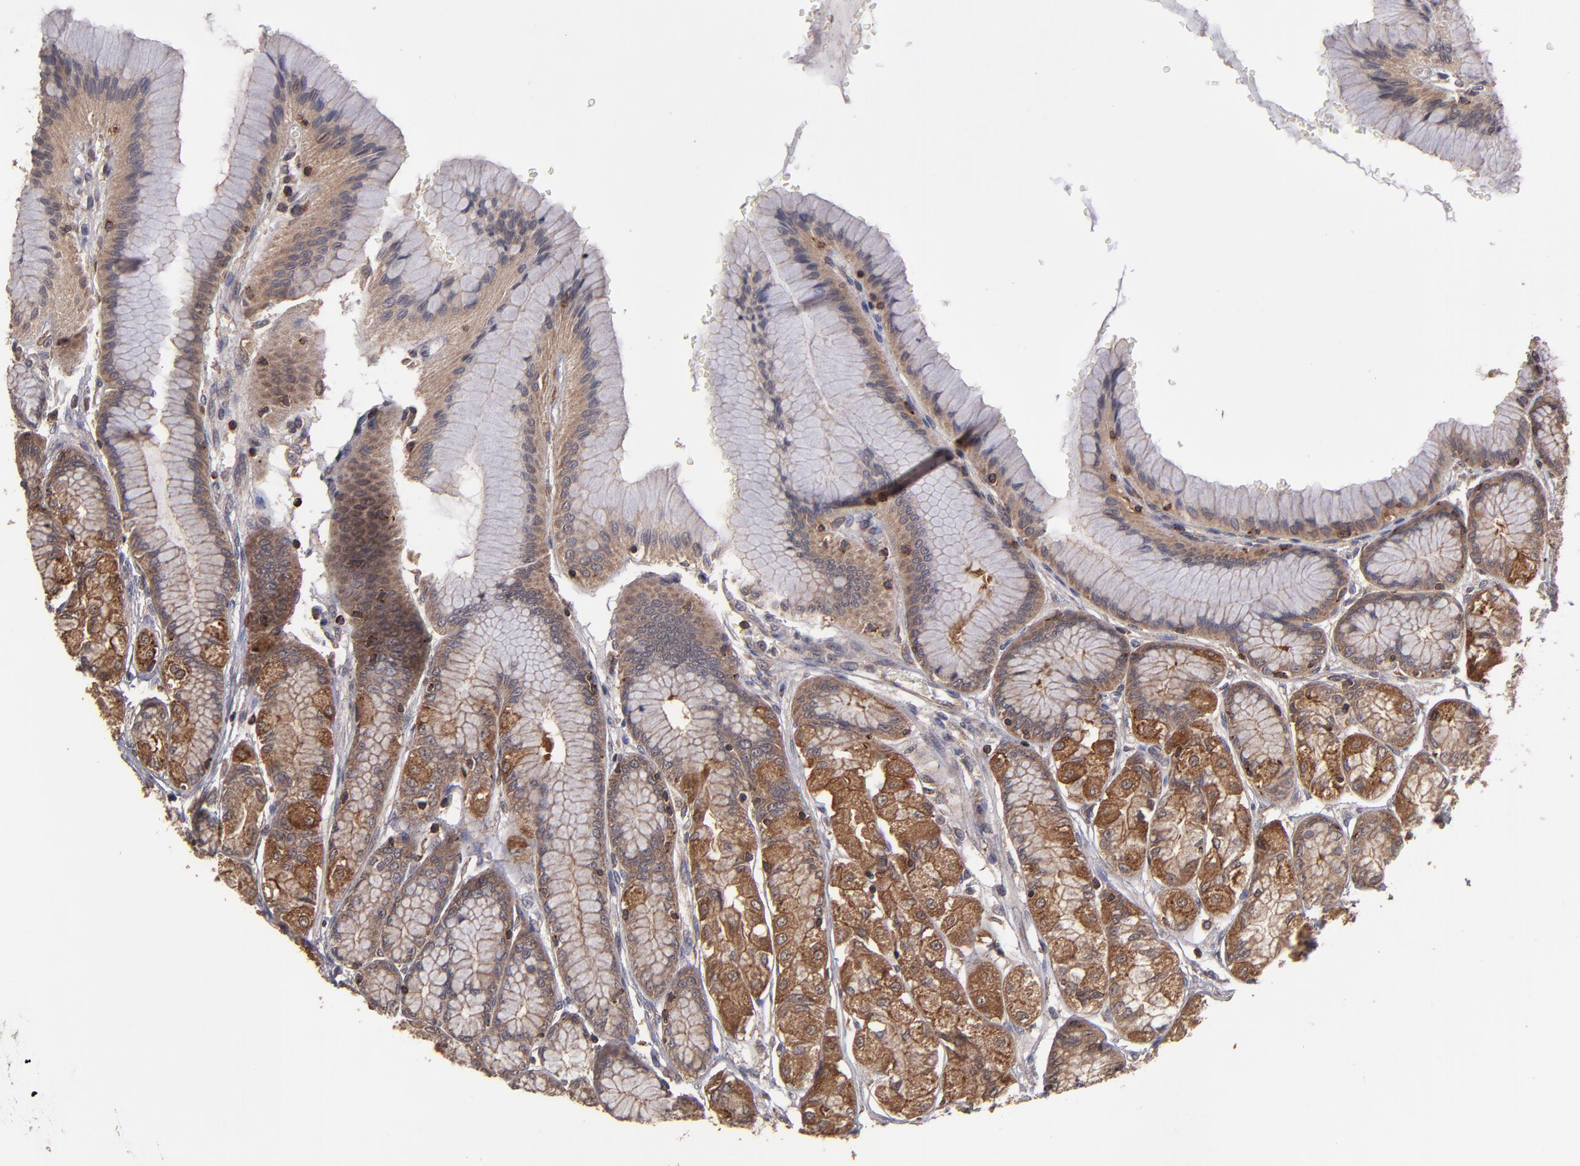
{"staining": {"intensity": "strong", "quantity": ">75%", "location": "cytoplasmic/membranous"}, "tissue": "stomach", "cell_type": "Glandular cells", "image_type": "normal", "snomed": [{"axis": "morphology", "description": "Normal tissue, NOS"}, {"axis": "morphology", "description": "Adenocarcinoma, NOS"}, {"axis": "topography", "description": "Stomach"}, {"axis": "topography", "description": "Stomach, lower"}], "caption": "DAB (3,3'-diaminobenzidine) immunohistochemical staining of normal human stomach shows strong cytoplasmic/membranous protein staining in approximately >75% of glandular cells.", "gene": "NF2", "patient": {"sex": "female", "age": 65}}